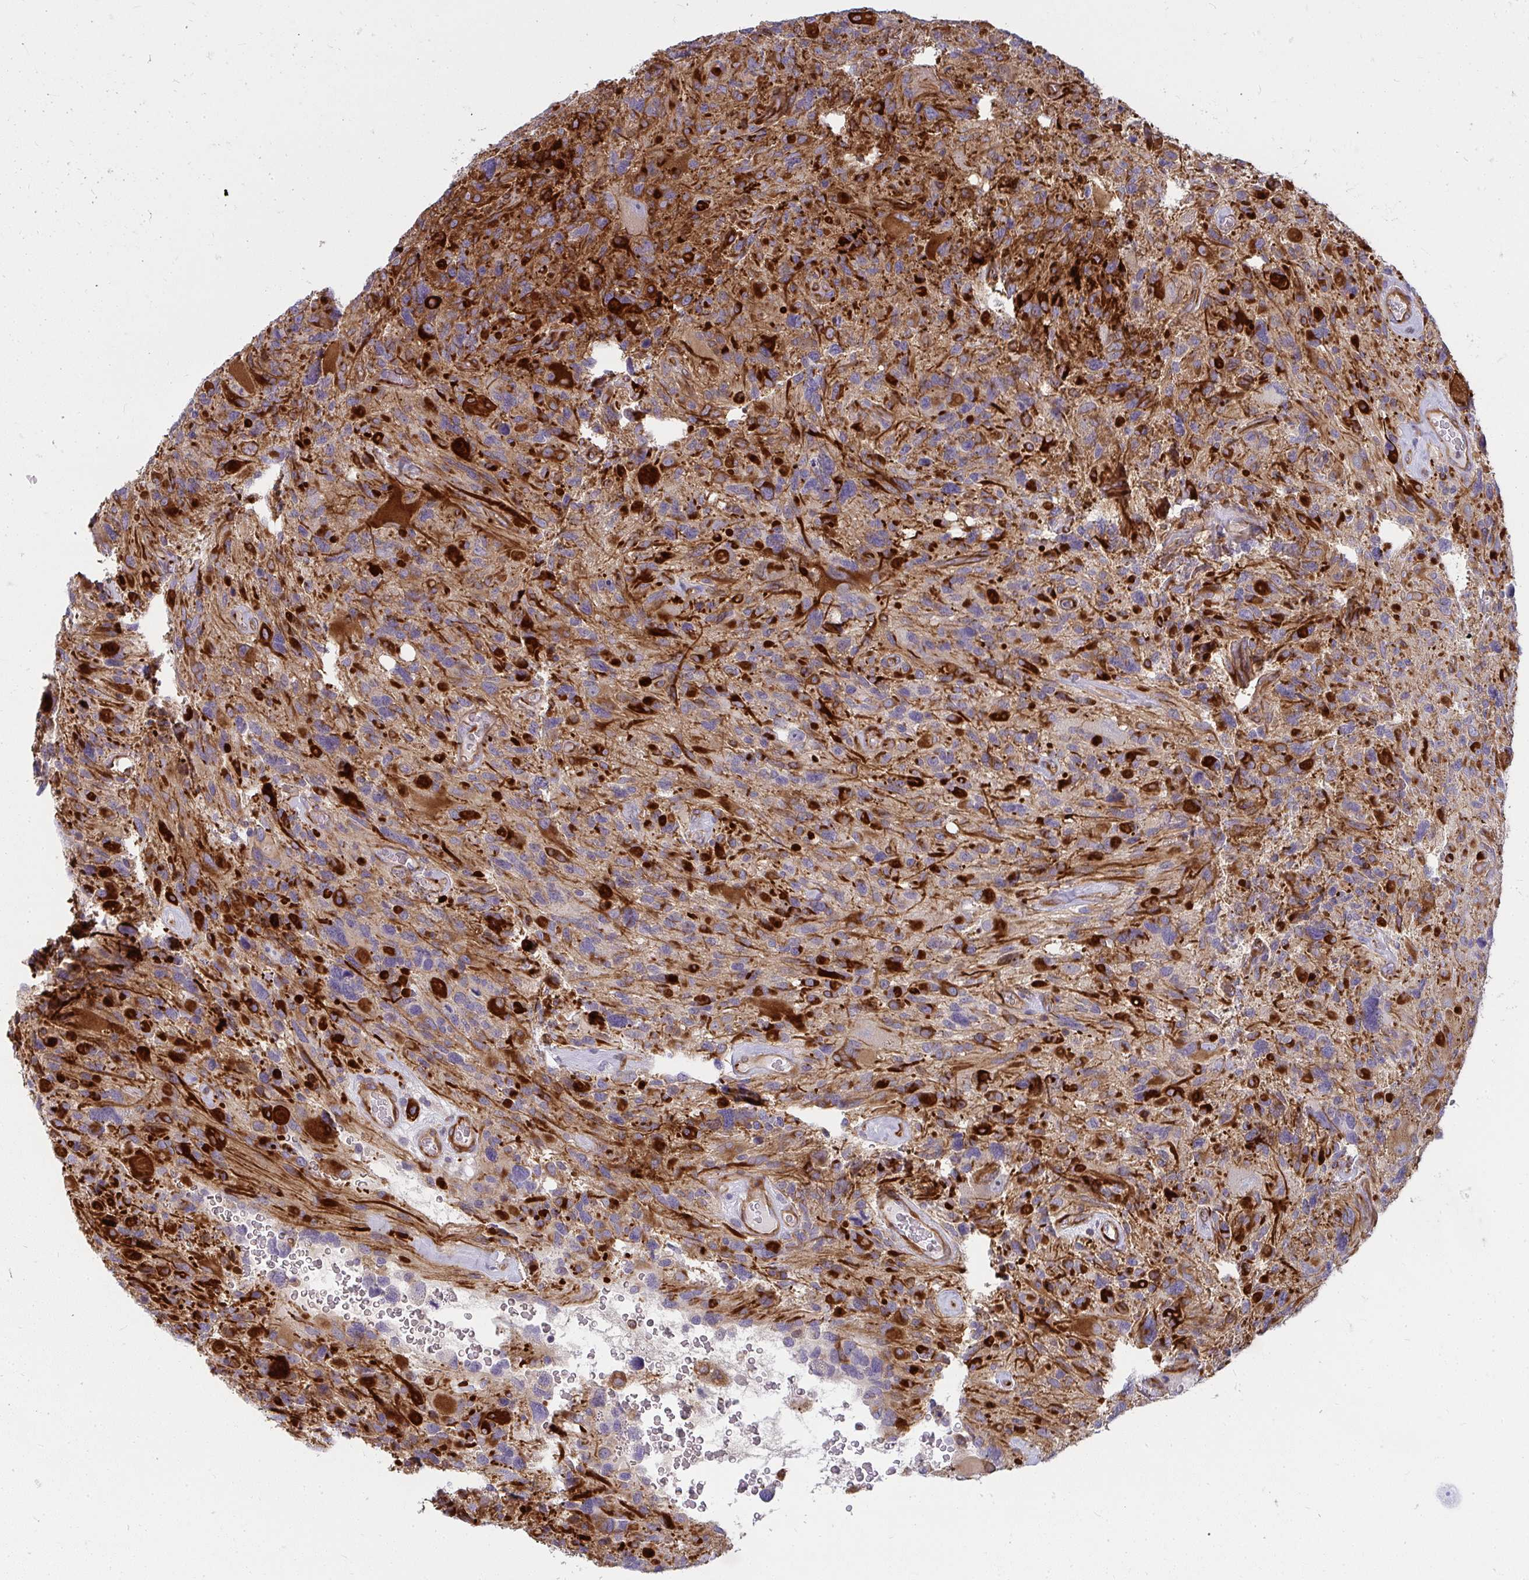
{"staining": {"intensity": "strong", "quantity": "<25%", "location": "cytoplasmic/membranous"}, "tissue": "glioma", "cell_type": "Tumor cells", "image_type": "cancer", "snomed": [{"axis": "morphology", "description": "Glioma, malignant, High grade"}, {"axis": "topography", "description": "Brain"}], "caption": "Protein expression analysis of malignant glioma (high-grade) shows strong cytoplasmic/membranous staining in about <25% of tumor cells.", "gene": "IFIT3", "patient": {"sex": "male", "age": 49}}